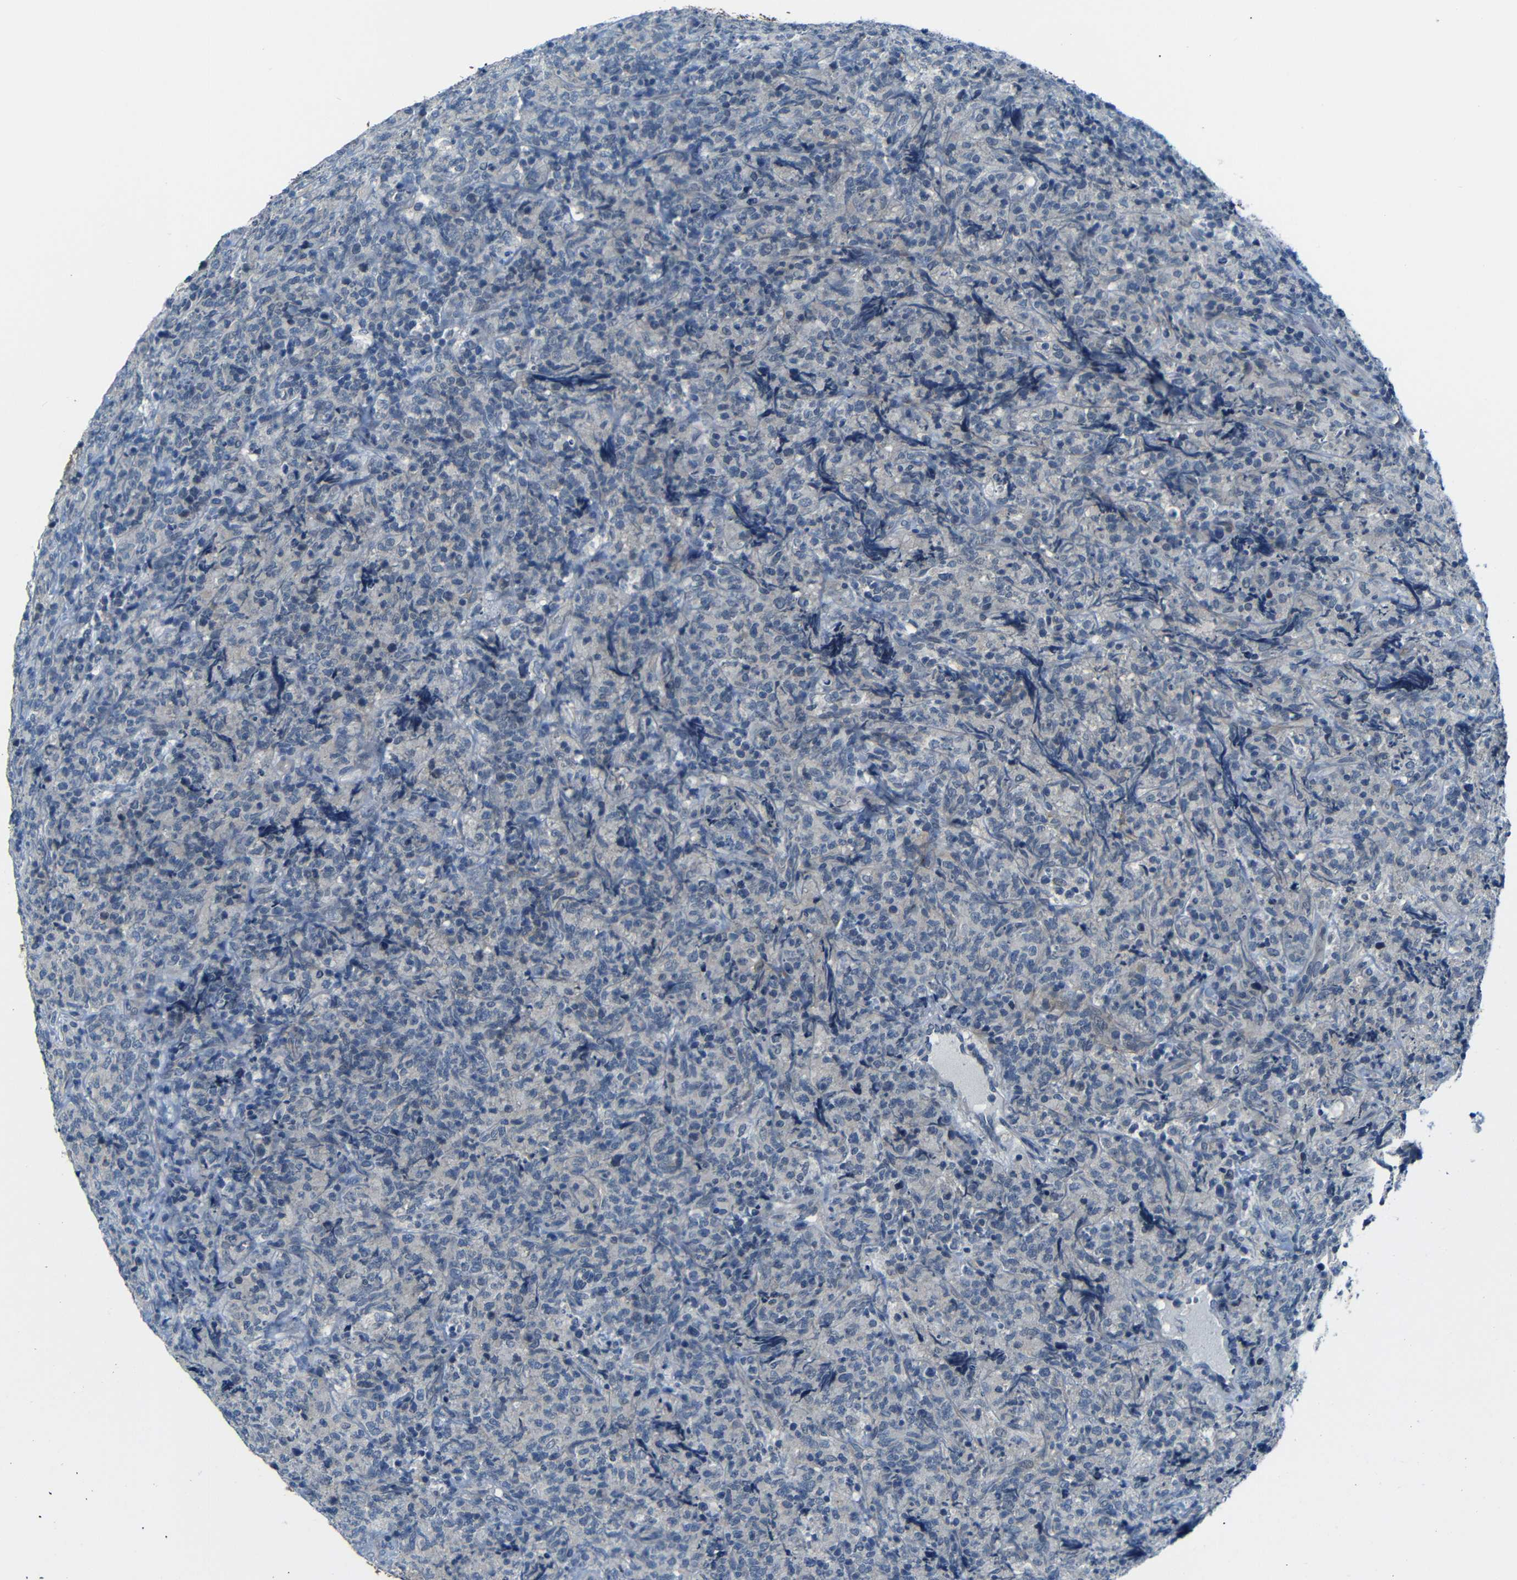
{"staining": {"intensity": "negative", "quantity": "none", "location": "none"}, "tissue": "lymphoma", "cell_type": "Tumor cells", "image_type": "cancer", "snomed": [{"axis": "morphology", "description": "Malignant lymphoma, non-Hodgkin's type, High grade"}, {"axis": "topography", "description": "Tonsil"}], "caption": "Tumor cells are negative for brown protein staining in lymphoma. (Brightfield microscopy of DAB (3,3'-diaminobenzidine) immunohistochemistry at high magnification).", "gene": "ANK3", "patient": {"sex": "female", "age": 36}}